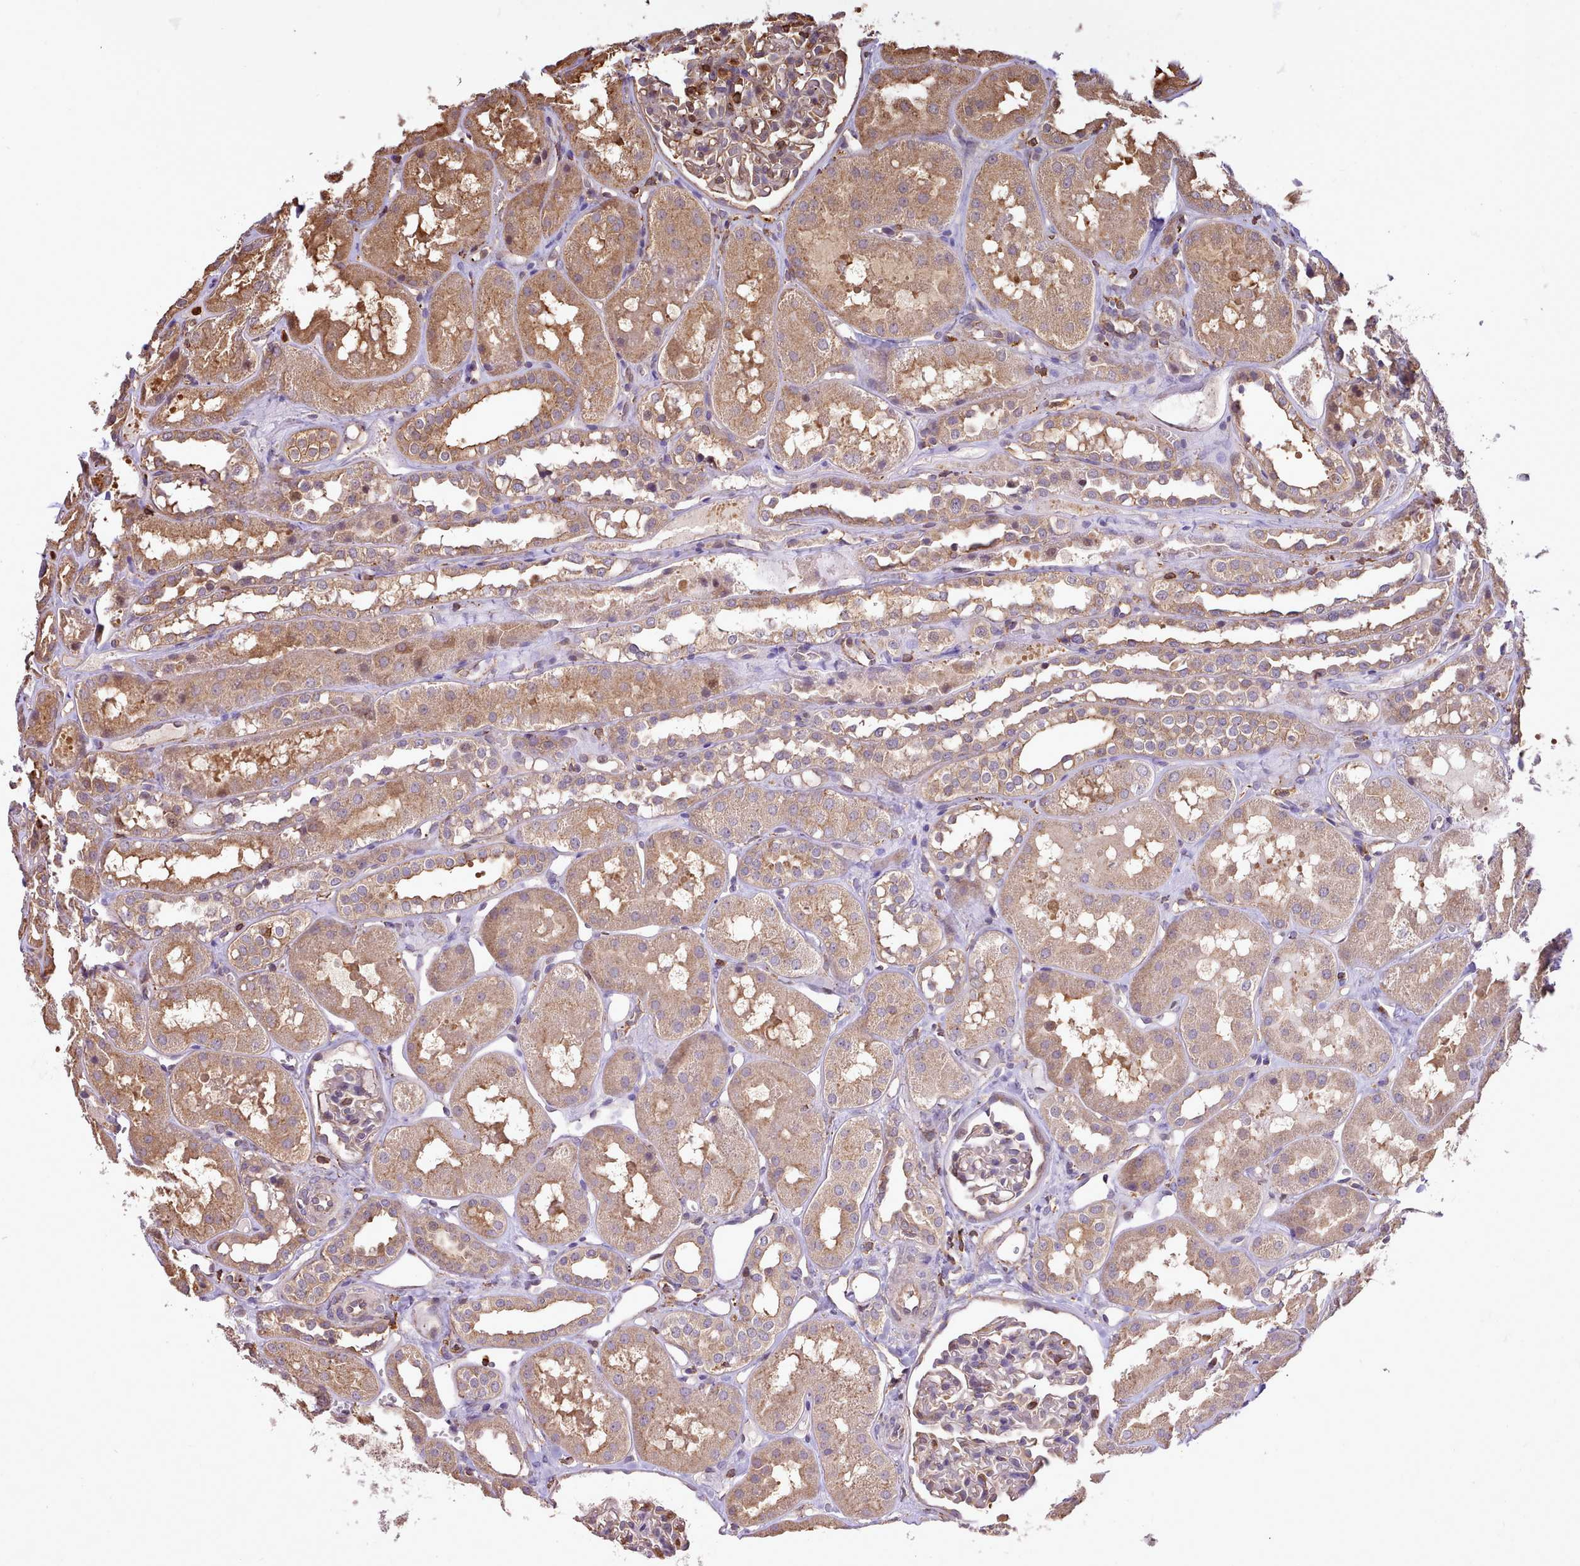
{"staining": {"intensity": "moderate", "quantity": "25%-75%", "location": "cytoplasmic/membranous"}, "tissue": "kidney", "cell_type": "Cells in glomeruli", "image_type": "normal", "snomed": [{"axis": "morphology", "description": "Normal tissue, NOS"}, {"axis": "topography", "description": "Kidney"}], "caption": "This is an image of immunohistochemistry (IHC) staining of unremarkable kidney, which shows moderate expression in the cytoplasmic/membranous of cells in glomeruli.", "gene": "CAPZA1", "patient": {"sex": "male", "age": 16}}